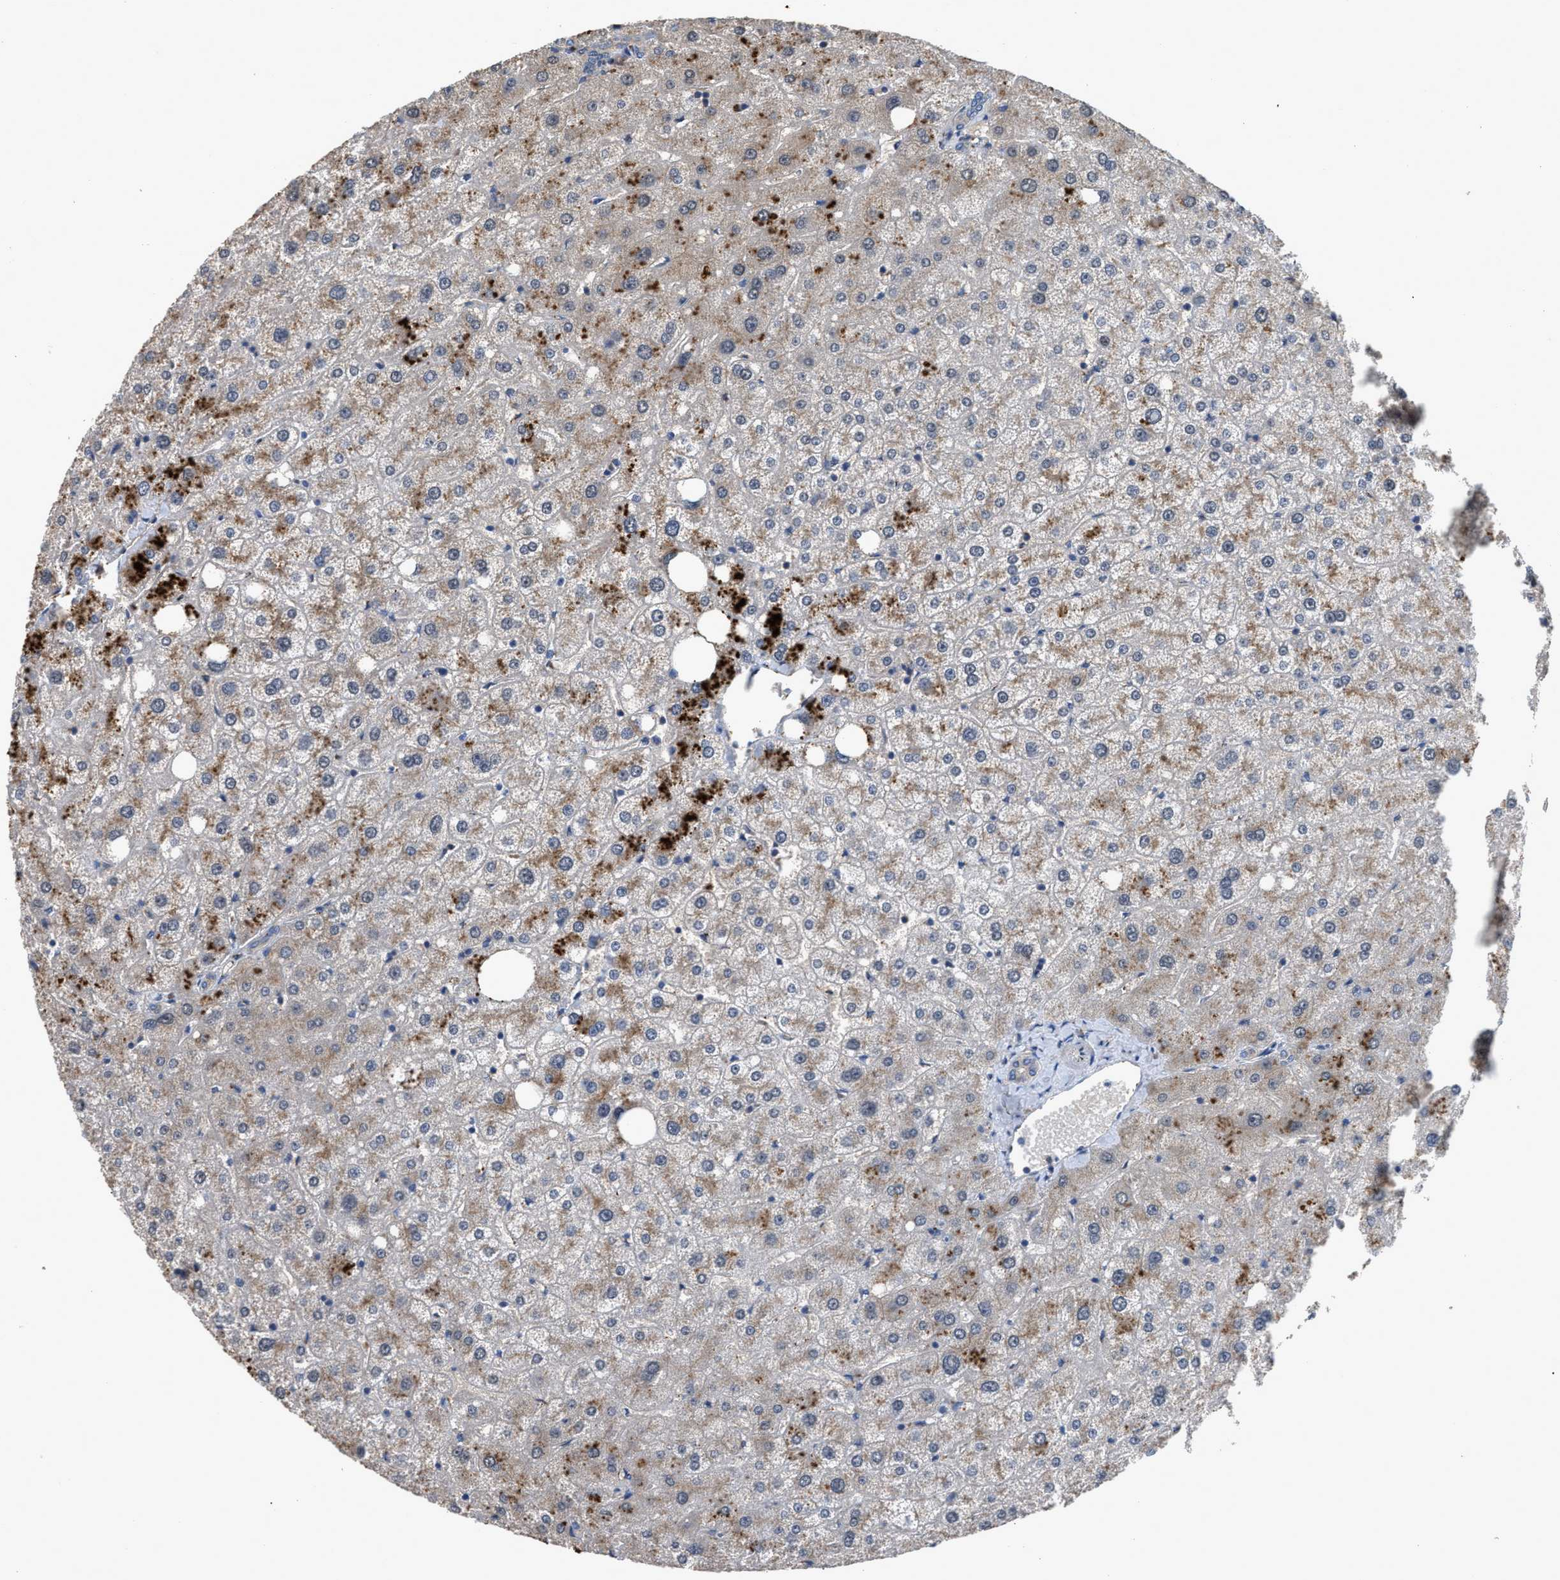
{"staining": {"intensity": "negative", "quantity": "none", "location": "none"}, "tissue": "liver", "cell_type": "Cholangiocytes", "image_type": "normal", "snomed": [{"axis": "morphology", "description": "Normal tissue, NOS"}, {"axis": "topography", "description": "Liver"}], "caption": "Protein analysis of normal liver demonstrates no significant staining in cholangiocytes. (DAB (3,3'-diaminobenzidine) IHC, high magnification).", "gene": "SIK2", "patient": {"sex": "male", "age": 73}}